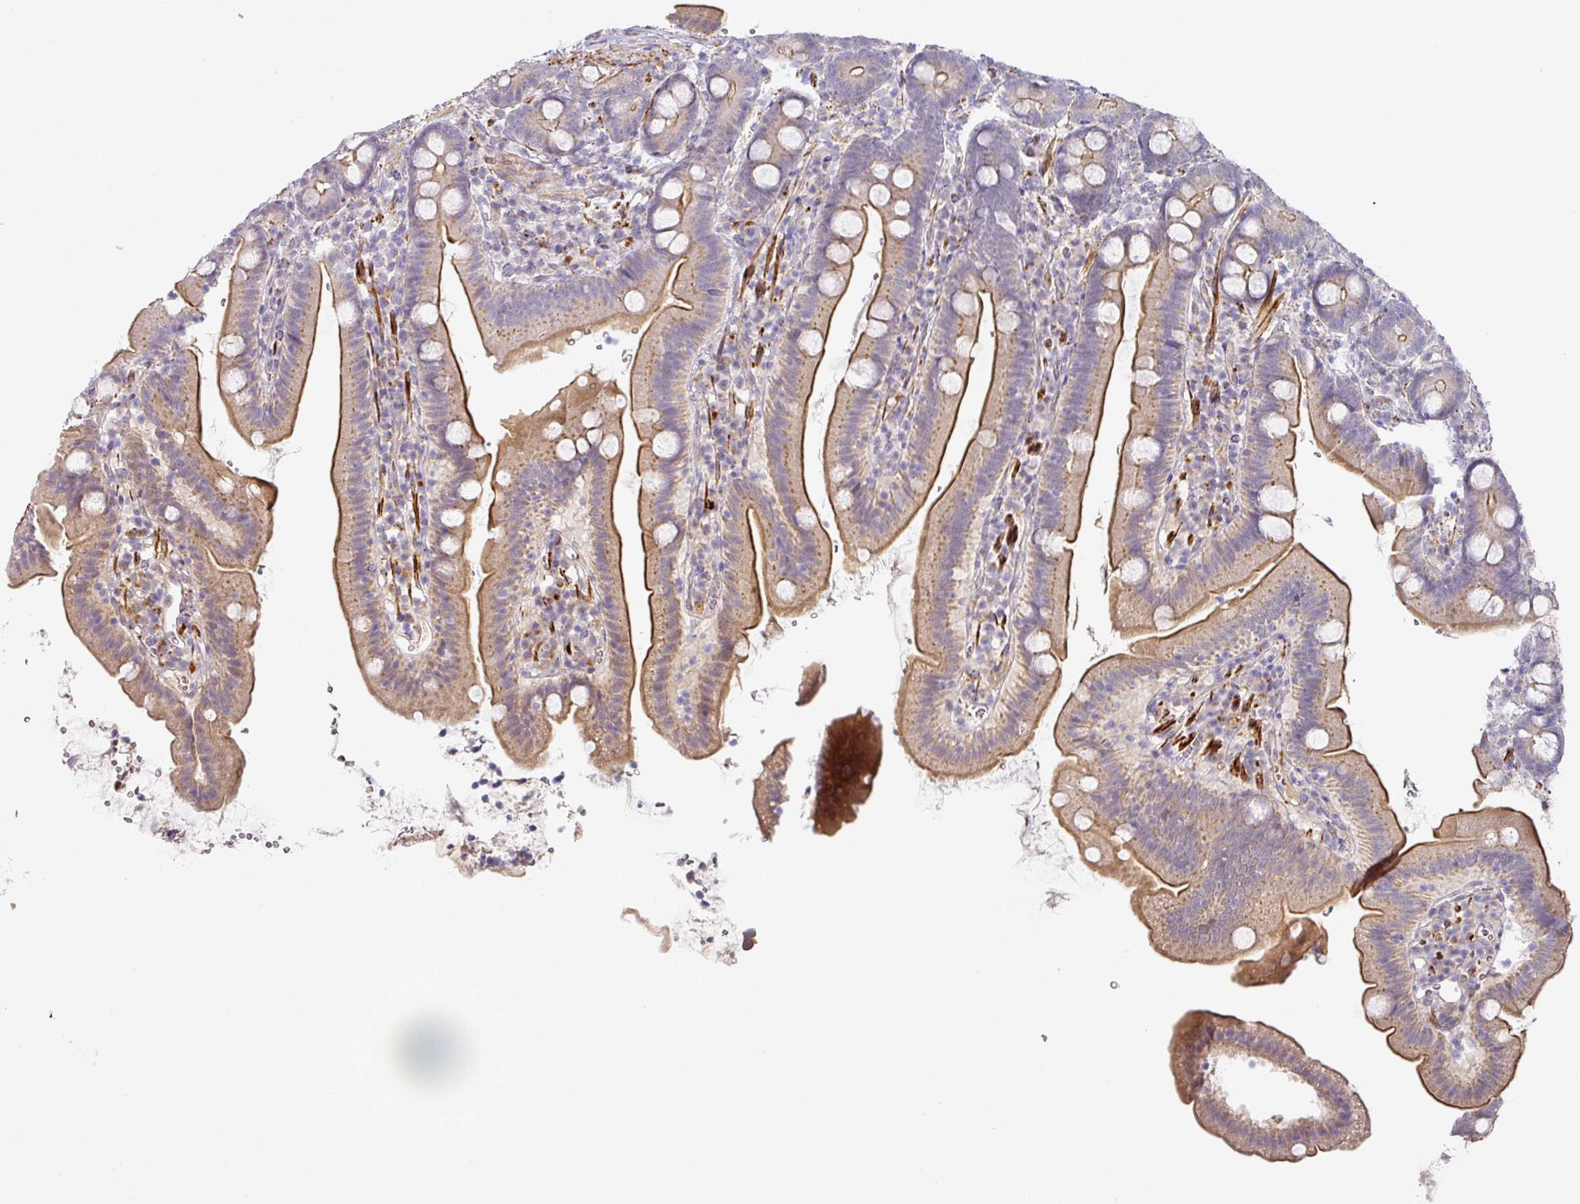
{"staining": {"intensity": "moderate", "quantity": "25%-75%", "location": "cytoplasmic/membranous"}, "tissue": "duodenum", "cell_type": "Glandular cells", "image_type": "normal", "snomed": [{"axis": "morphology", "description": "Normal tissue, NOS"}, {"axis": "topography", "description": "Duodenum"}], "caption": "Glandular cells display moderate cytoplasmic/membranous positivity in approximately 25%-75% of cells in benign duodenum. The staining was performed using DAB (3,3'-diaminobenzidine), with brown indicating positive protein expression. Nuclei are stained blue with hematoxylin.", "gene": "TARM1", "patient": {"sex": "female", "age": 67}}